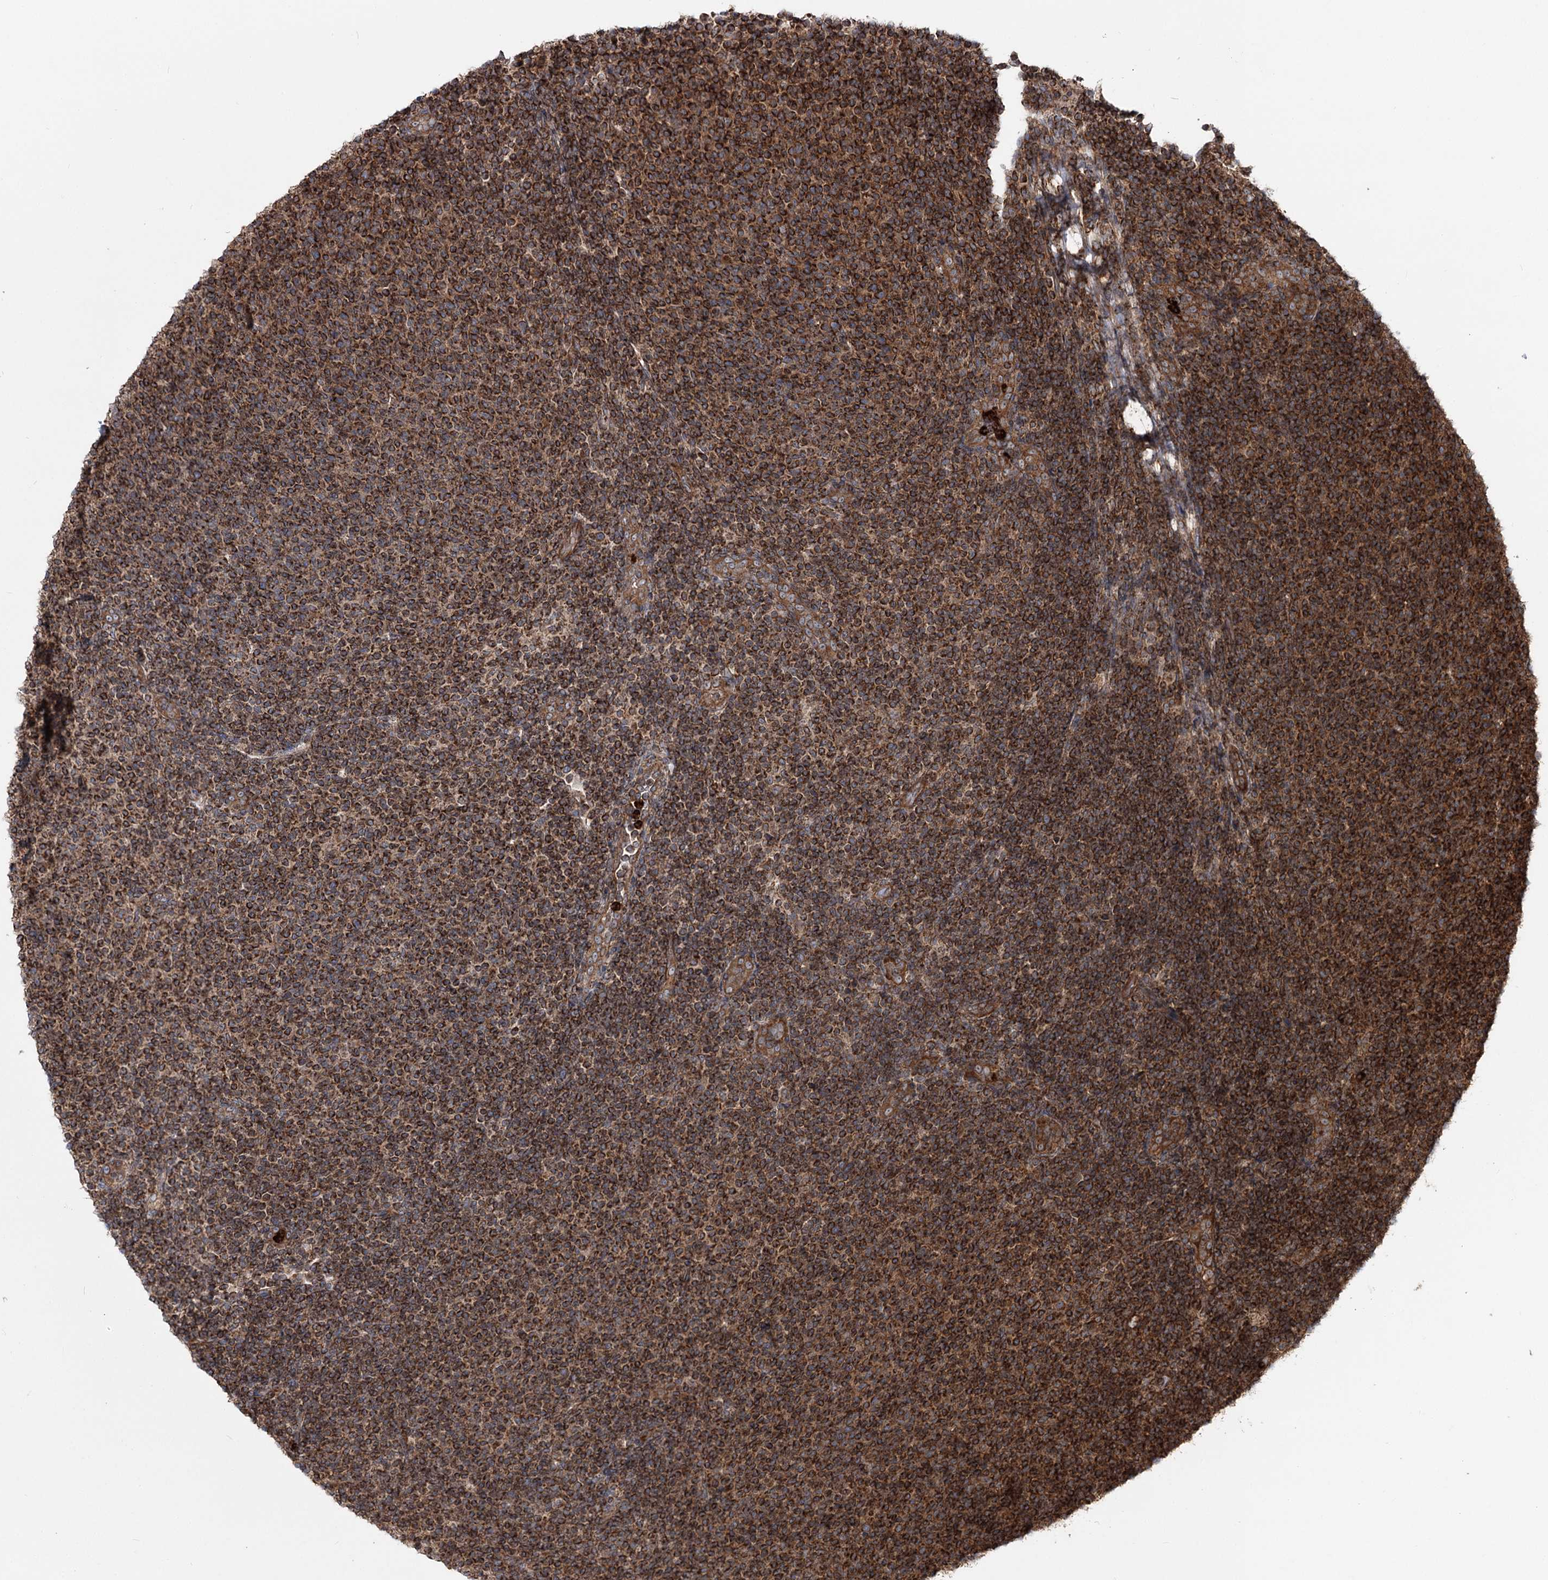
{"staining": {"intensity": "strong", "quantity": ">75%", "location": "cytoplasmic/membranous"}, "tissue": "lymphoma", "cell_type": "Tumor cells", "image_type": "cancer", "snomed": [{"axis": "morphology", "description": "Malignant lymphoma, non-Hodgkin's type, Low grade"}, {"axis": "topography", "description": "Lymph node"}], "caption": "Protein expression analysis of human lymphoma reveals strong cytoplasmic/membranous positivity in approximately >75% of tumor cells.", "gene": "FGFR1OP2", "patient": {"sex": "male", "age": 66}}